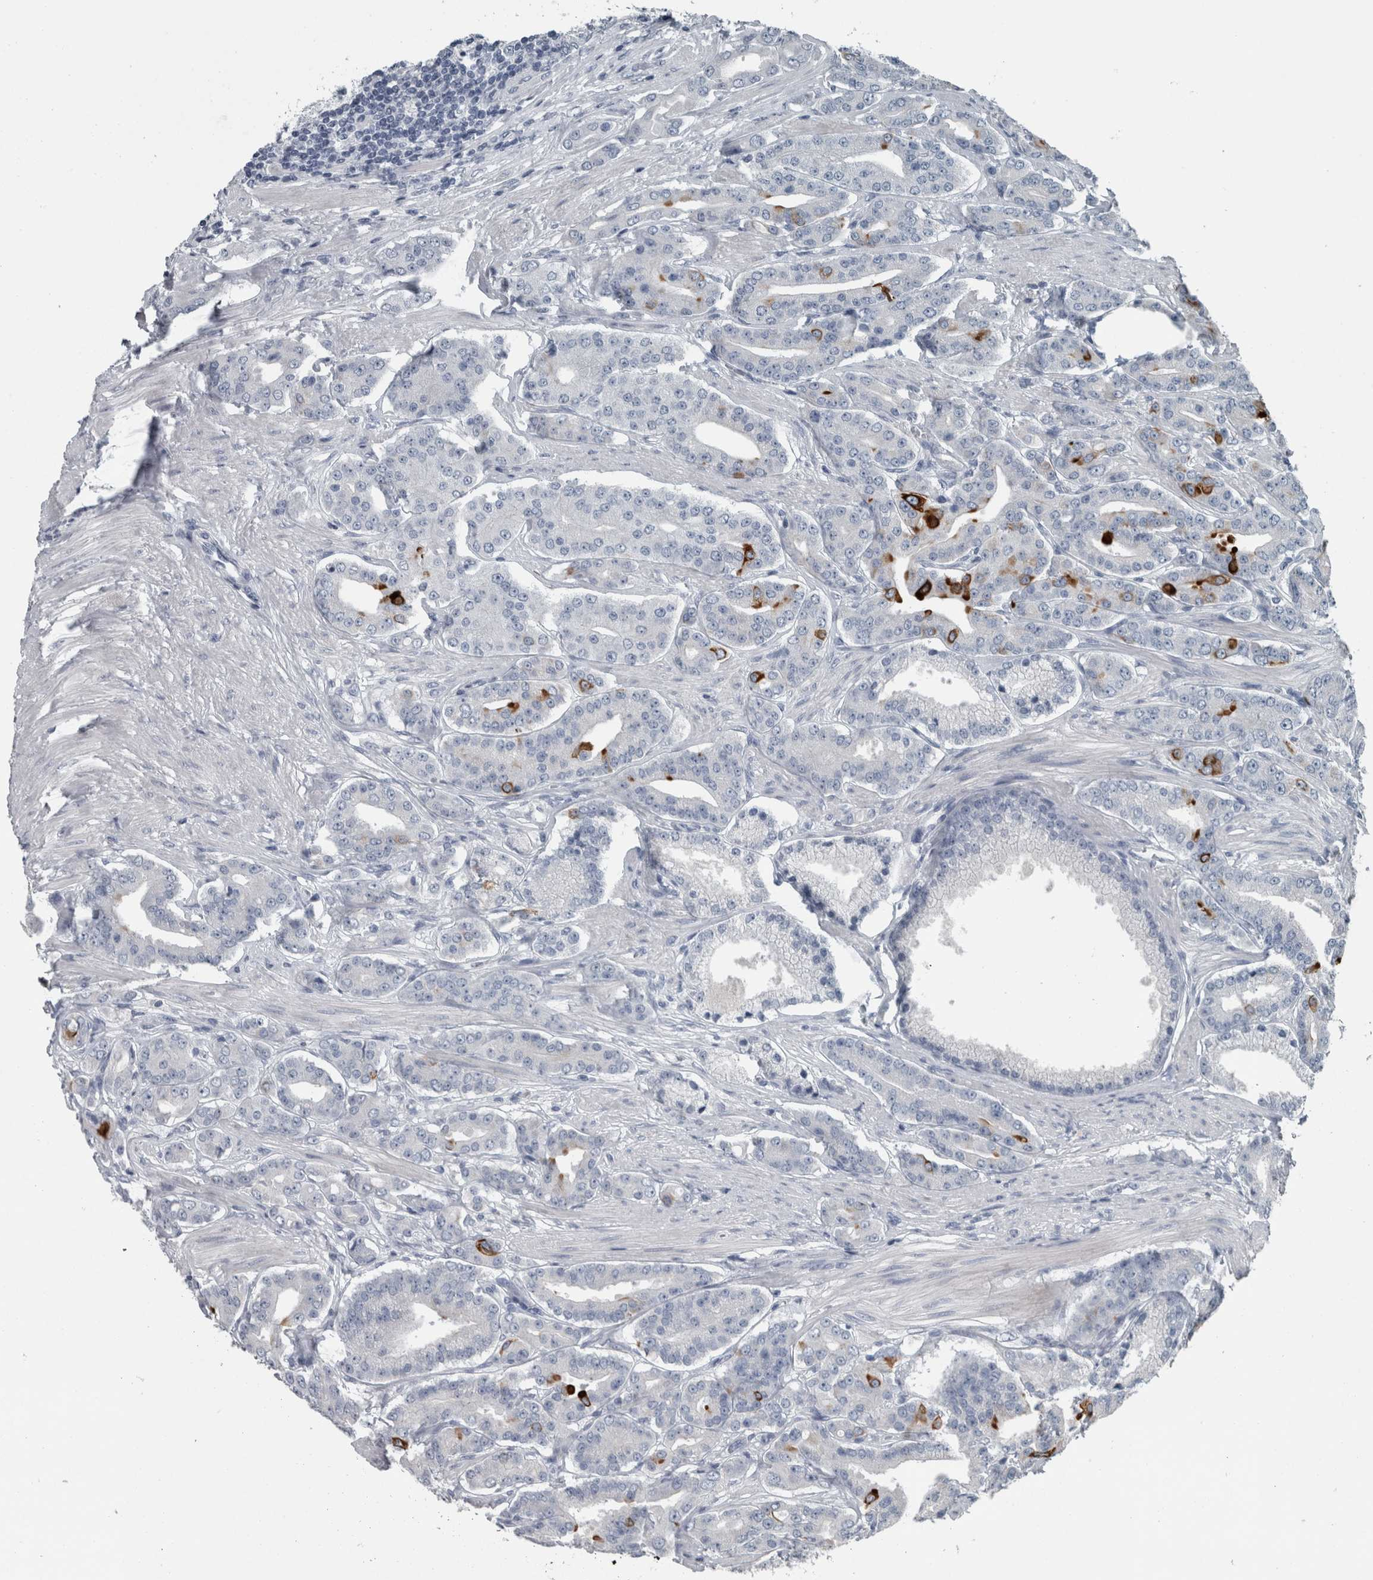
{"staining": {"intensity": "strong", "quantity": "<25%", "location": "cytoplasmic/membranous"}, "tissue": "prostate cancer", "cell_type": "Tumor cells", "image_type": "cancer", "snomed": [{"axis": "morphology", "description": "Adenocarcinoma, High grade"}, {"axis": "topography", "description": "Prostate"}], "caption": "Immunohistochemistry of human prostate adenocarcinoma (high-grade) exhibits medium levels of strong cytoplasmic/membranous expression in approximately <25% of tumor cells.", "gene": "KRT20", "patient": {"sex": "male", "age": 71}}